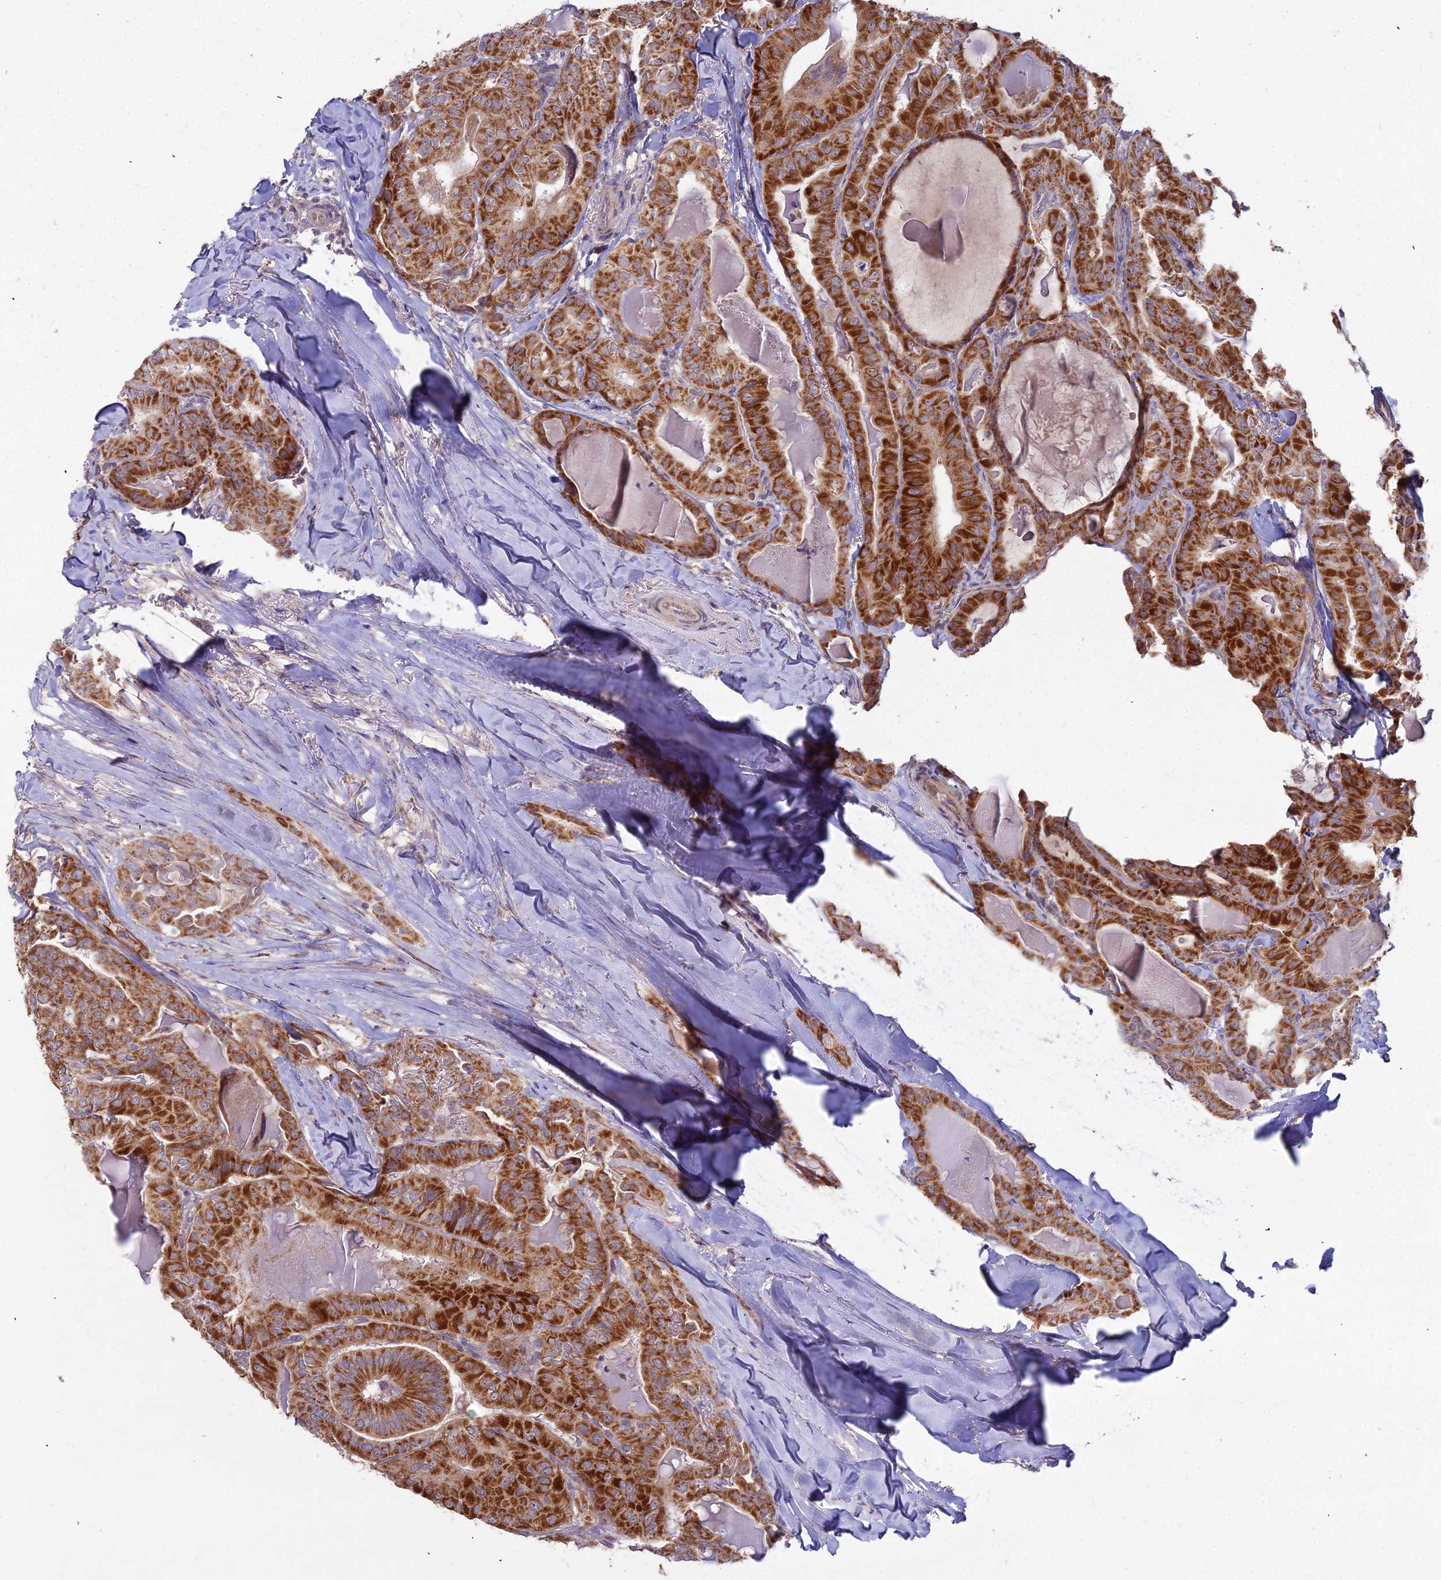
{"staining": {"intensity": "strong", "quantity": ">75%", "location": "cytoplasmic/membranous"}, "tissue": "thyroid cancer", "cell_type": "Tumor cells", "image_type": "cancer", "snomed": [{"axis": "morphology", "description": "Papillary adenocarcinoma, NOS"}, {"axis": "topography", "description": "Thyroid gland"}], "caption": "Immunohistochemistry (DAB) staining of human thyroid cancer shows strong cytoplasmic/membranous protein expression in approximately >75% of tumor cells. (Stains: DAB in brown, nuclei in blue, Microscopy: brightfield microscopy at high magnification).", "gene": "MICU2", "patient": {"sex": "female", "age": 68}}